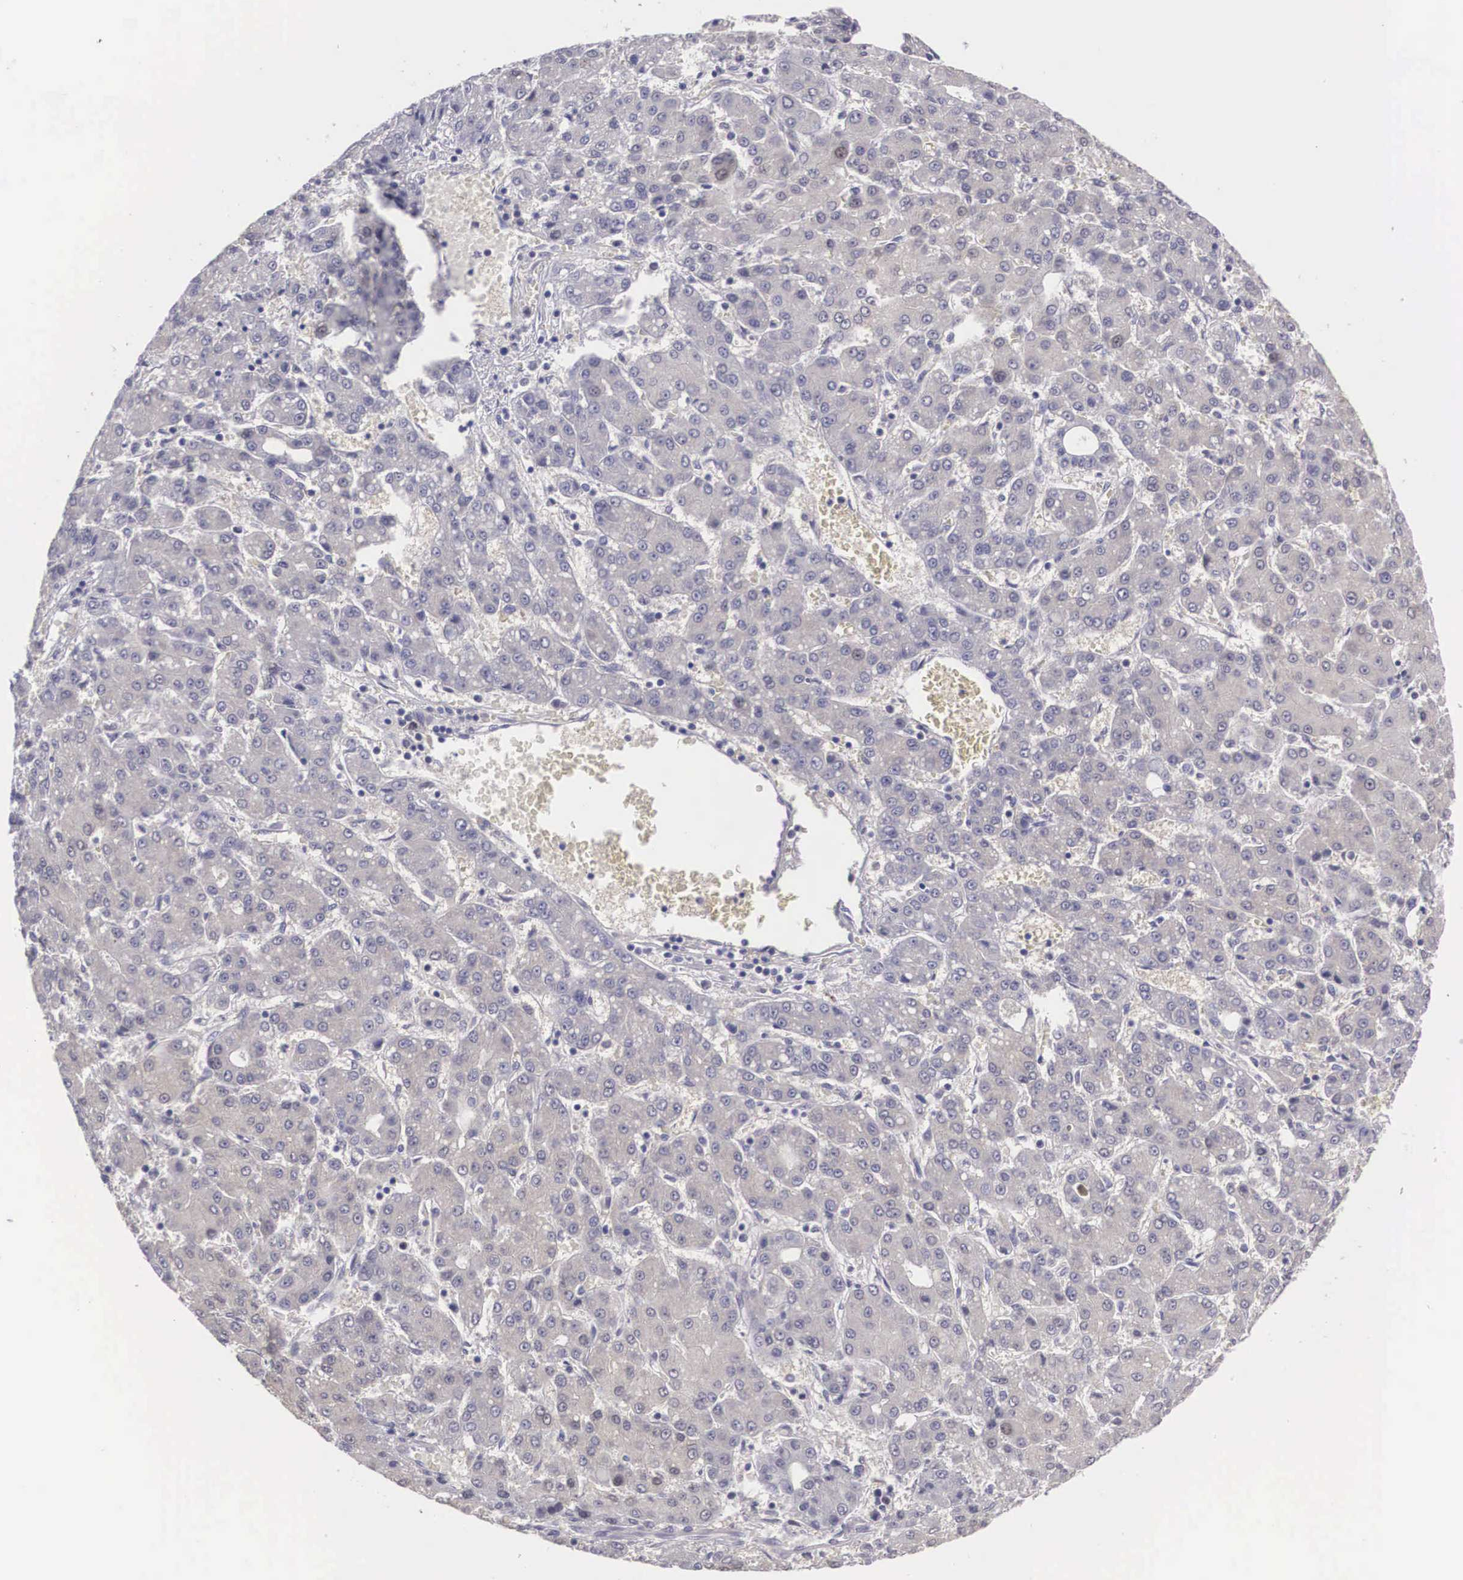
{"staining": {"intensity": "negative", "quantity": "none", "location": "none"}, "tissue": "liver cancer", "cell_type": "Tumor cells", "image_type": "cancer", "snomed": [{"axis": "morphology", "description": "Carcinoma, Hepatocellular, NOS"}, {"axis": "topography", "description": "Liver"}], "caption": "This histopathology image is of liver cancer (hepatocellular carcinoma) stained with immunohistochemistry to label a protein in brown with the nuclei are counter-stained blue. There is no positivity in tumor cells.", "gene": "GRIPAP1", "patient": {"sex": "male", "age": 69}}